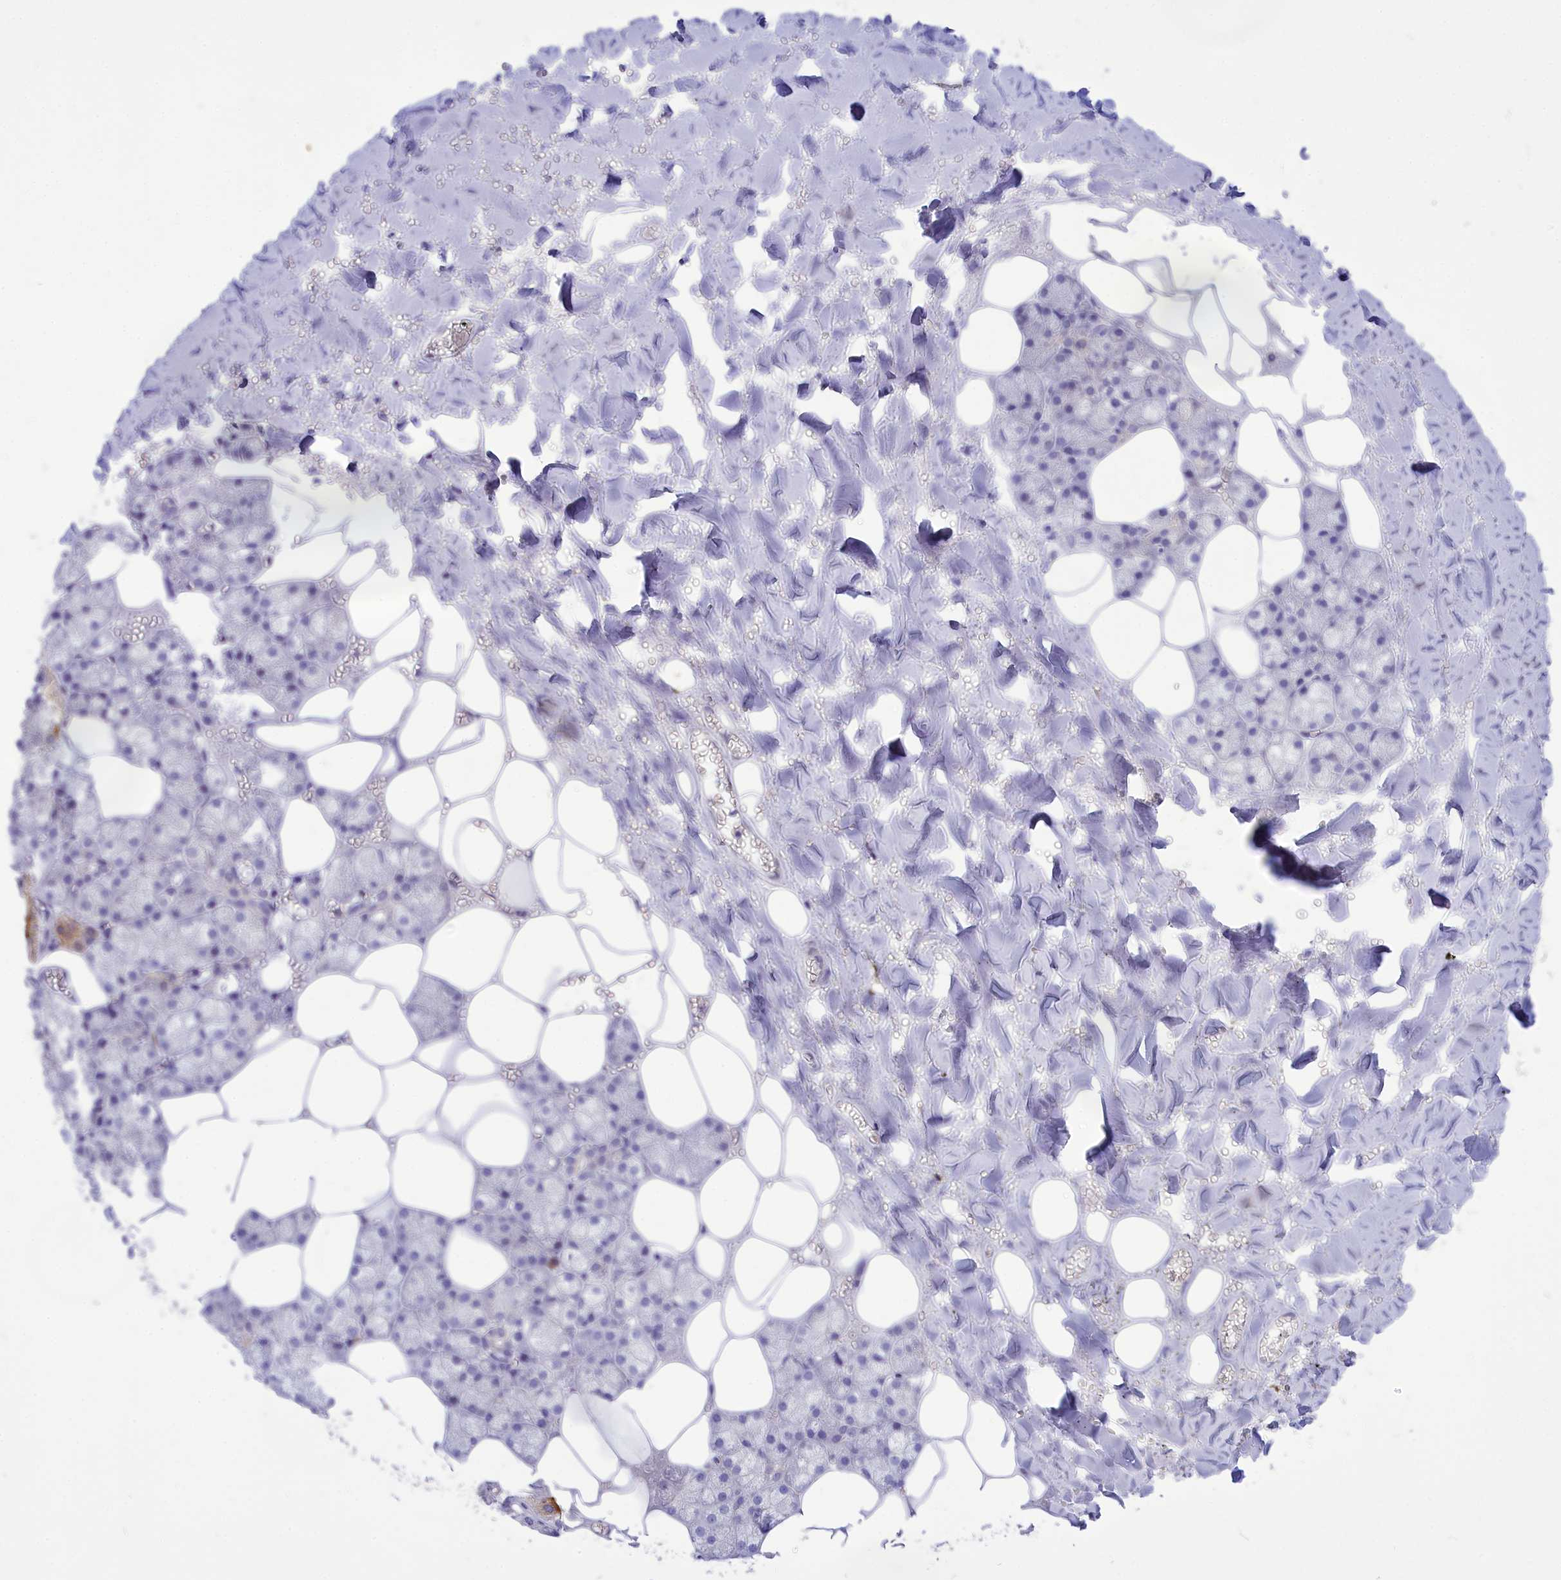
{"staining": {"intensity": "moderate", "quantity": "<25%", "location": "cytoplasmic/membranous"}, "tissue": "salivary gland", "cell_type": "Glandular cells", "image_type": "normal", "snomed": [{"axis": "morphology", "description": "Normal tissue, NOS"}, {"axis": "topography", "description": "Salivary gland"}], "caption": "A photomicrograph of human salivary gland stained for a protein shows moderate cytoplasmic/membranous brown staining in glandular cells.", "gene": "DCAF16", "patient": {"sex": "male", "age": 62}}